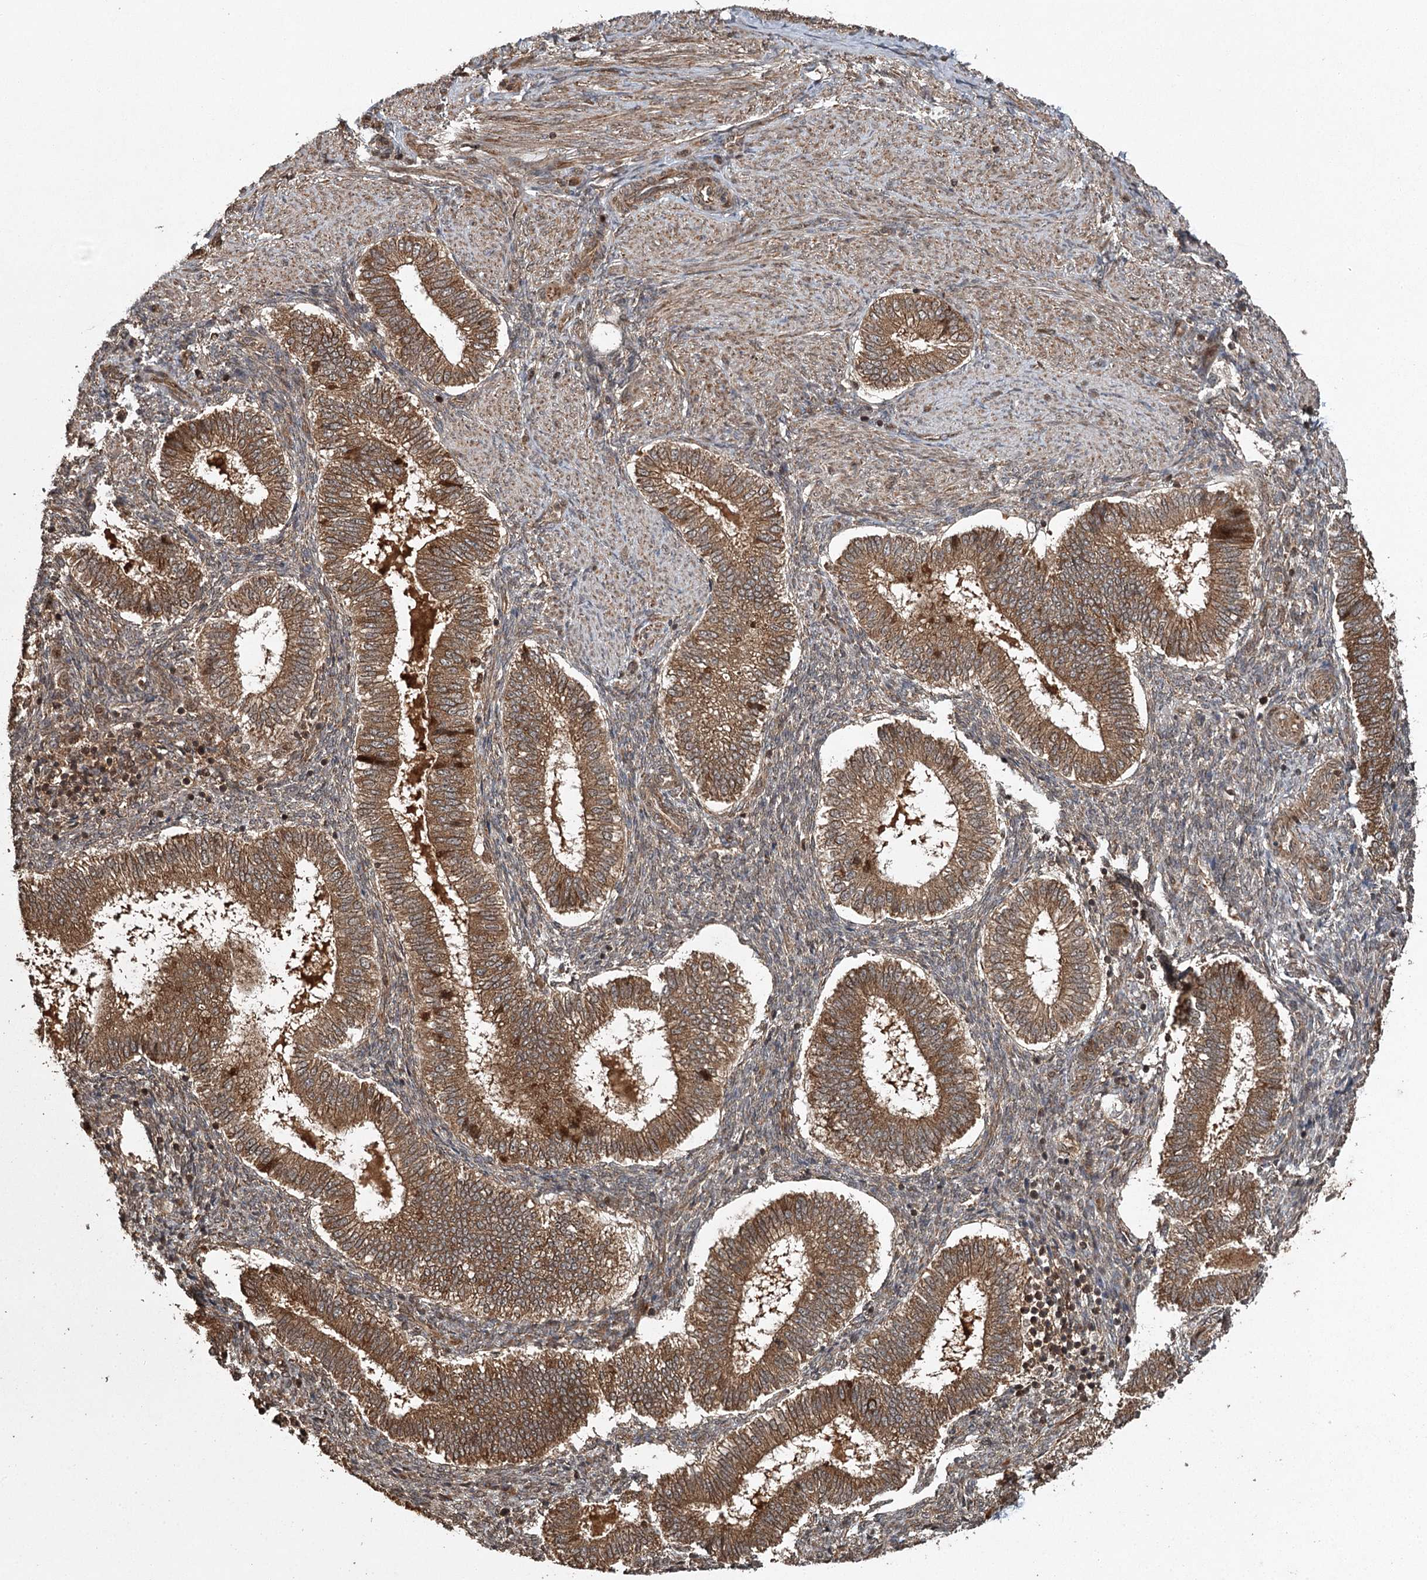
{"staining": {"intensity": "strong", "quantity": ">75%", "location": "cytoplasmic/membranous"}, "tissue": "endometrium", "cell_type": "Cells in endometrial stroma", "image_type": "normal", "snomed": [{"axis": "morphology", "description": "Normal tissue, NOS"}, {"axis": "topography", "description": "Endometrium"}], "caption": "Immunohistochemistry (IHC) histopathology image of benign endometrium: endometrium stained using immunohistochemistry reveals high levels of strong protein expression localized specifically in the cytoplasmic/membranous of cells in endometrial stroma, appearing as a cytoplasmic/membranous brown color.", "gene": "RPAP3", "patient": {"sex": "female", "age": 25}}